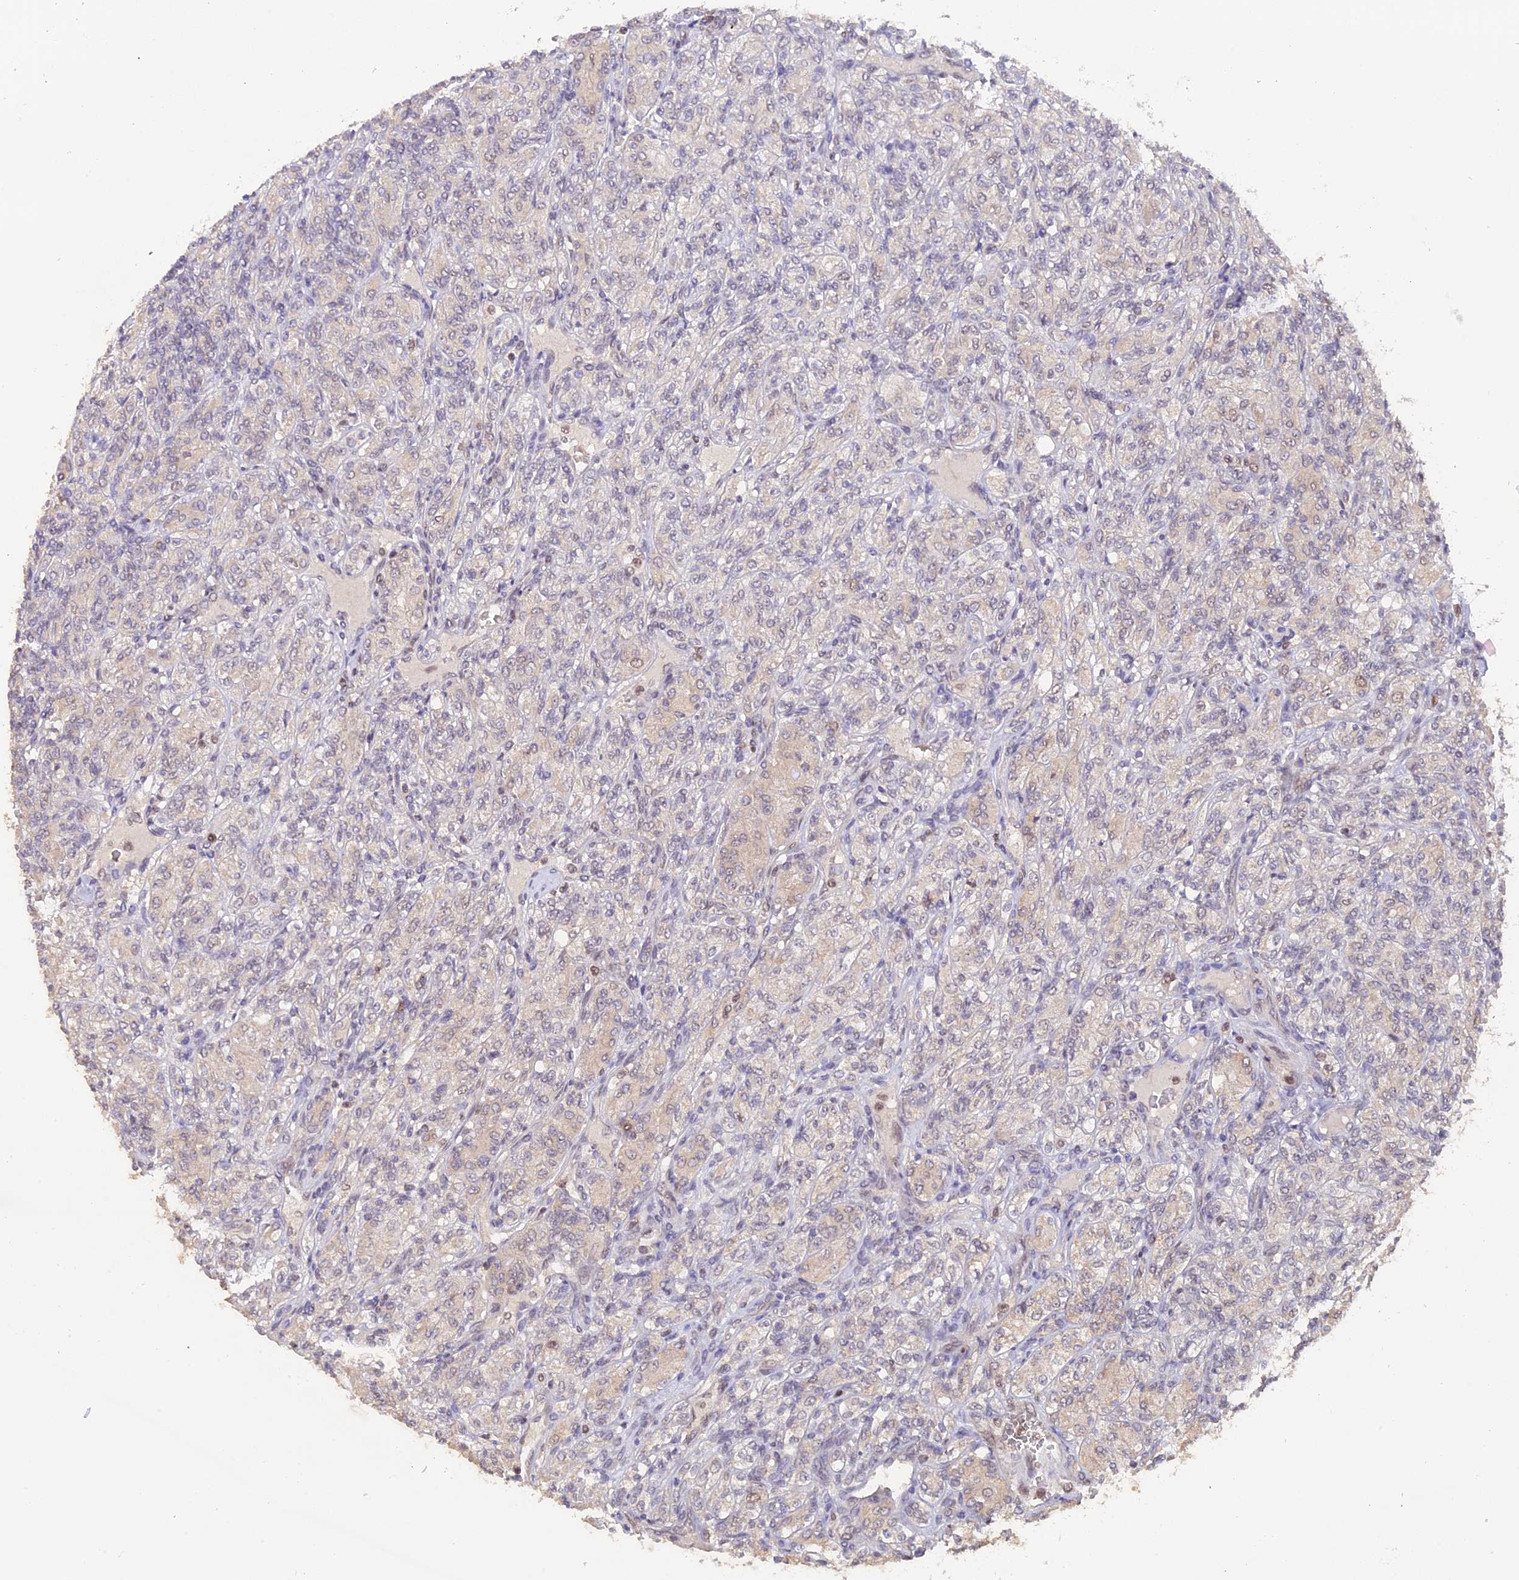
{"staining": {"intensity": "negative", "quantity": "none", "location": "none"}, "tissue": "renal cancer", "cell_type": "Tumor cells", "image_type": "cancer", "snomed": [{"axis": "morphology", "description": "Adenocarcinoma, NOS"}, {"axis": "topography", "description": "Kidney"}], "caption": "Protein analysis of renal adenocarcinoma reveals no significant positivity in tumor cells.", "gene": "RFC5", "patient": {"sex": "male", "age": 77}}